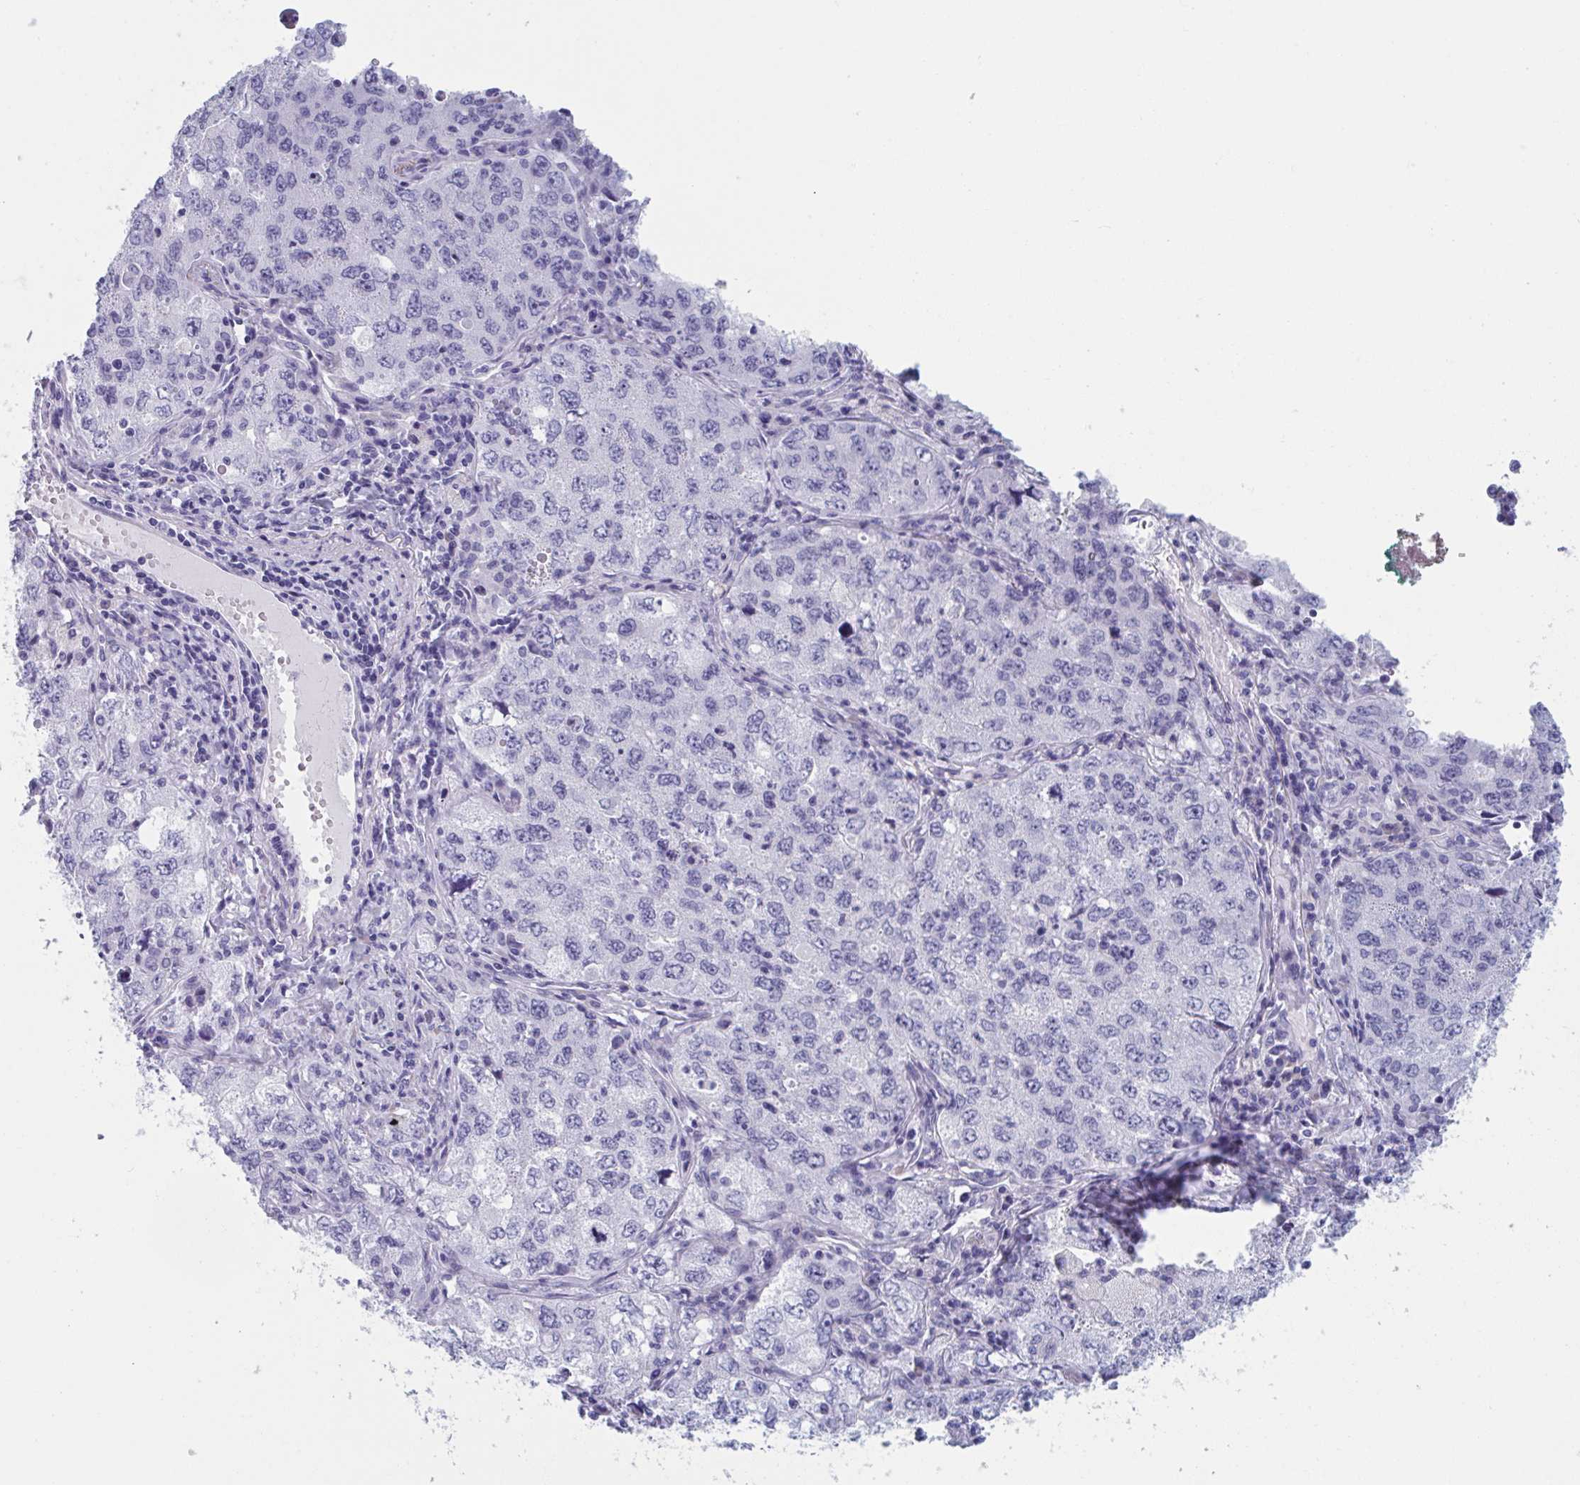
{"staining": {"intensity": "negative", "quantity": "none", "location": "none"}, "tissue": "lung cancer", "cell_type": "Tumor cells", "image_type": "cancer", "snomed": [{"axis": "morphology", "description": "Adenocarcinoma, NOS"}, {"axis": "topography", "description": "Lung"}], "caption": "This micrograph is of lung cancer (adenocarcinoma) stained with immunohistochemistry (IHC) to label a protein in brown with the nuclei are counter-stained blue. There is no expression in tumor cells. Brightfield microscopy of immunohistochemistry (IHC) stained with DAB (3,3'-diaminobenzidine) (brown) and hematoxylin (blue), captured at high magnification.", "gene": "HSD11B2", "patient": {"sex": "female", "age": 57}}